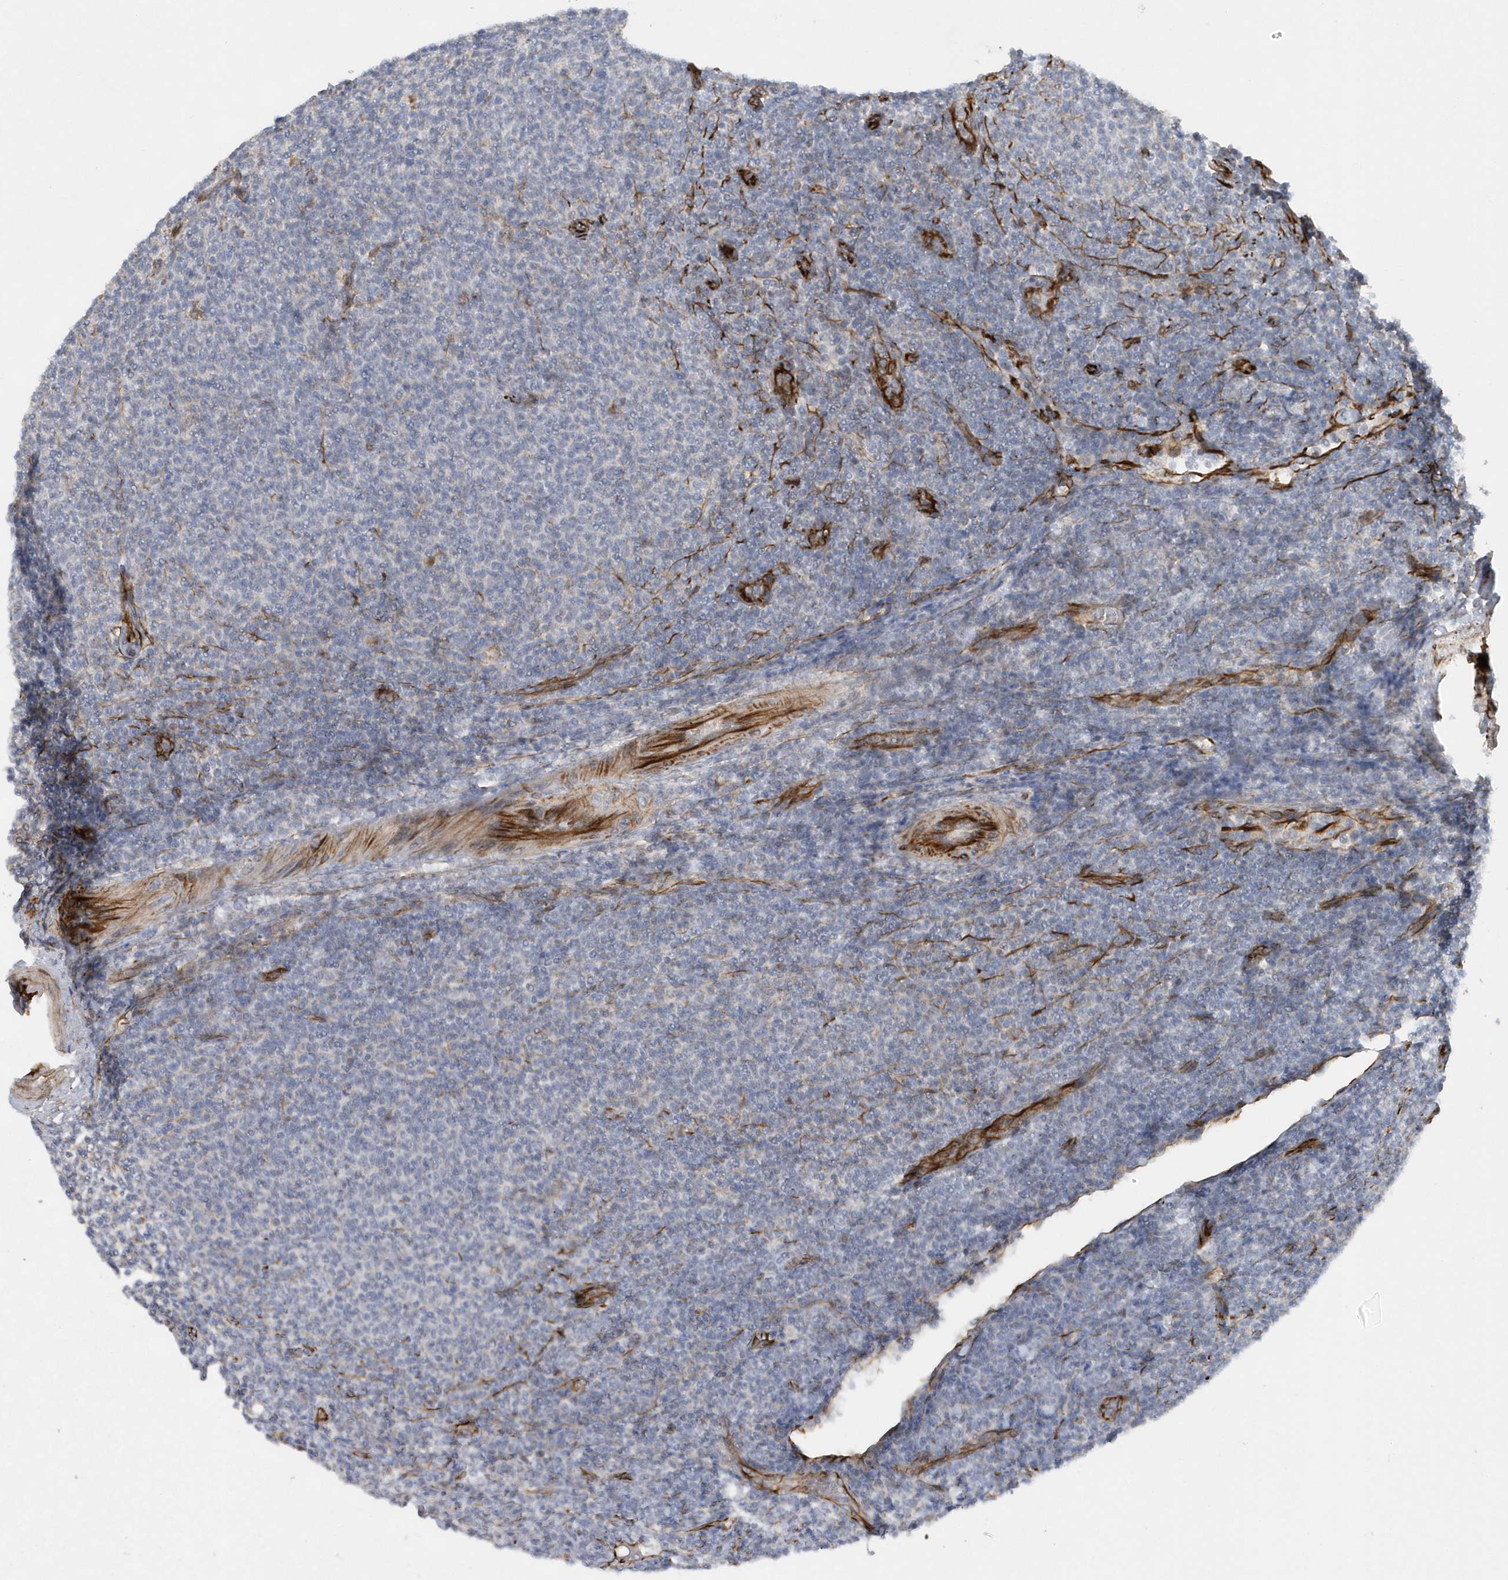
{"staining": {"intensity": "negative", "quantity": "none", "location": "none"}, "tissue": "lymphoma", "cell_type": "Tumor cells", "image_type": "cancer", "snomed": [{"axis": "morphology", "description": "Malignant lymphoma, non-Hodgkin's type, Low grade"}, {"axis": "topography", "description": "Lymph node"}], "caption": "DAB (3,3'-diaminobenzidine) immunohistochemical staining of lymphoma demonstrates no significant positivity in tumor cells.", "gene": "RAB17", "patient": {"sex": "male", "age": 66}}